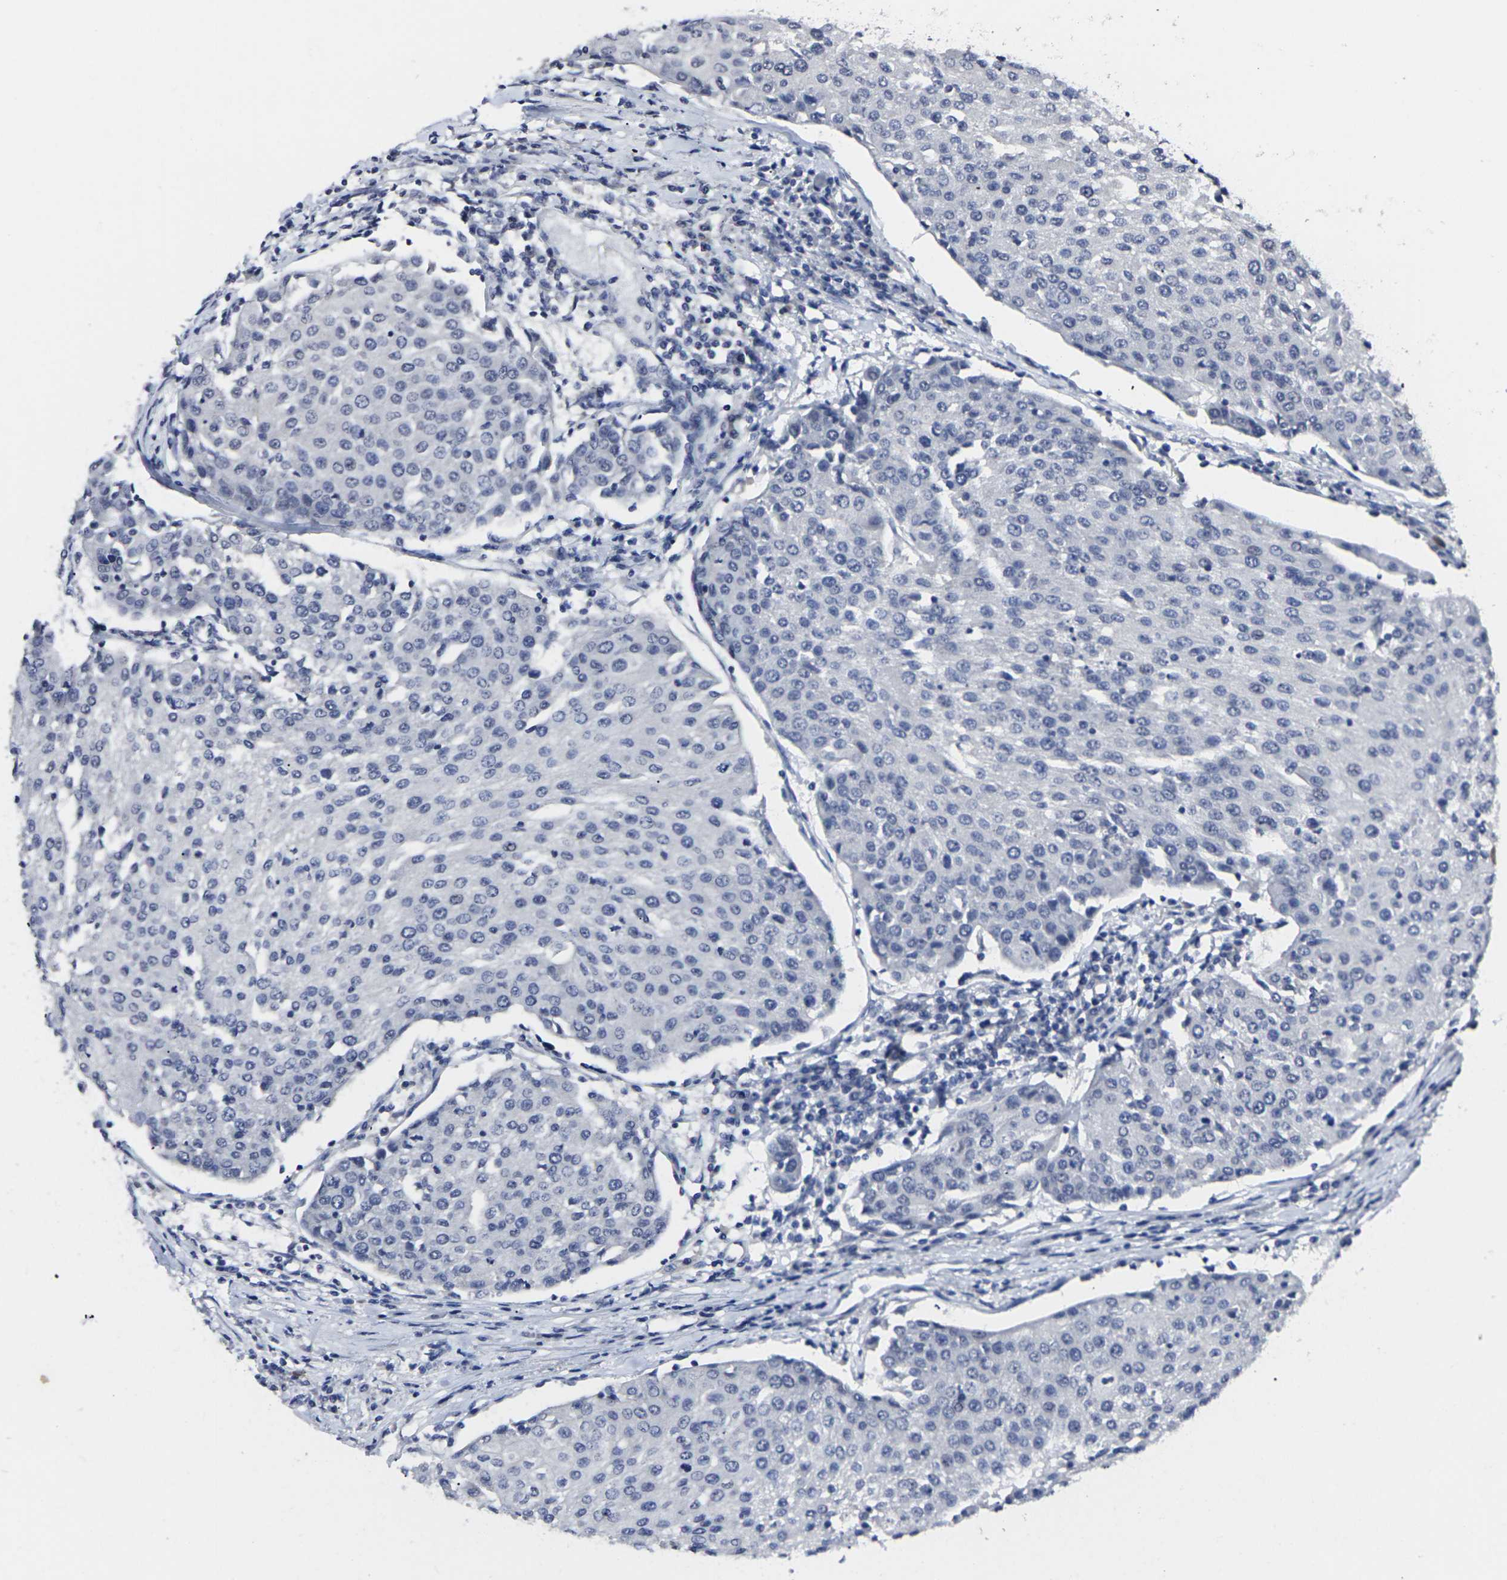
{"staining": {"intensity": "negative", "quantity": "none", "location": "none"}, "tissue": "urothelial cancer", "cell_type": "Tumor cells", "image_type": "cancer", "snomed": [{"axis": "morphology", "description": "Urothelial carcinoma, High grade"}, {"axis": "topography", "description": "Urinary bladder"}], "caption": "DAB immunohistochemical staining of high-grade urothelial carcinoma shows no significant staining in tumor cells.", "gene": "MSANTD4", "patient": {"sex": "female", "age": 85}}